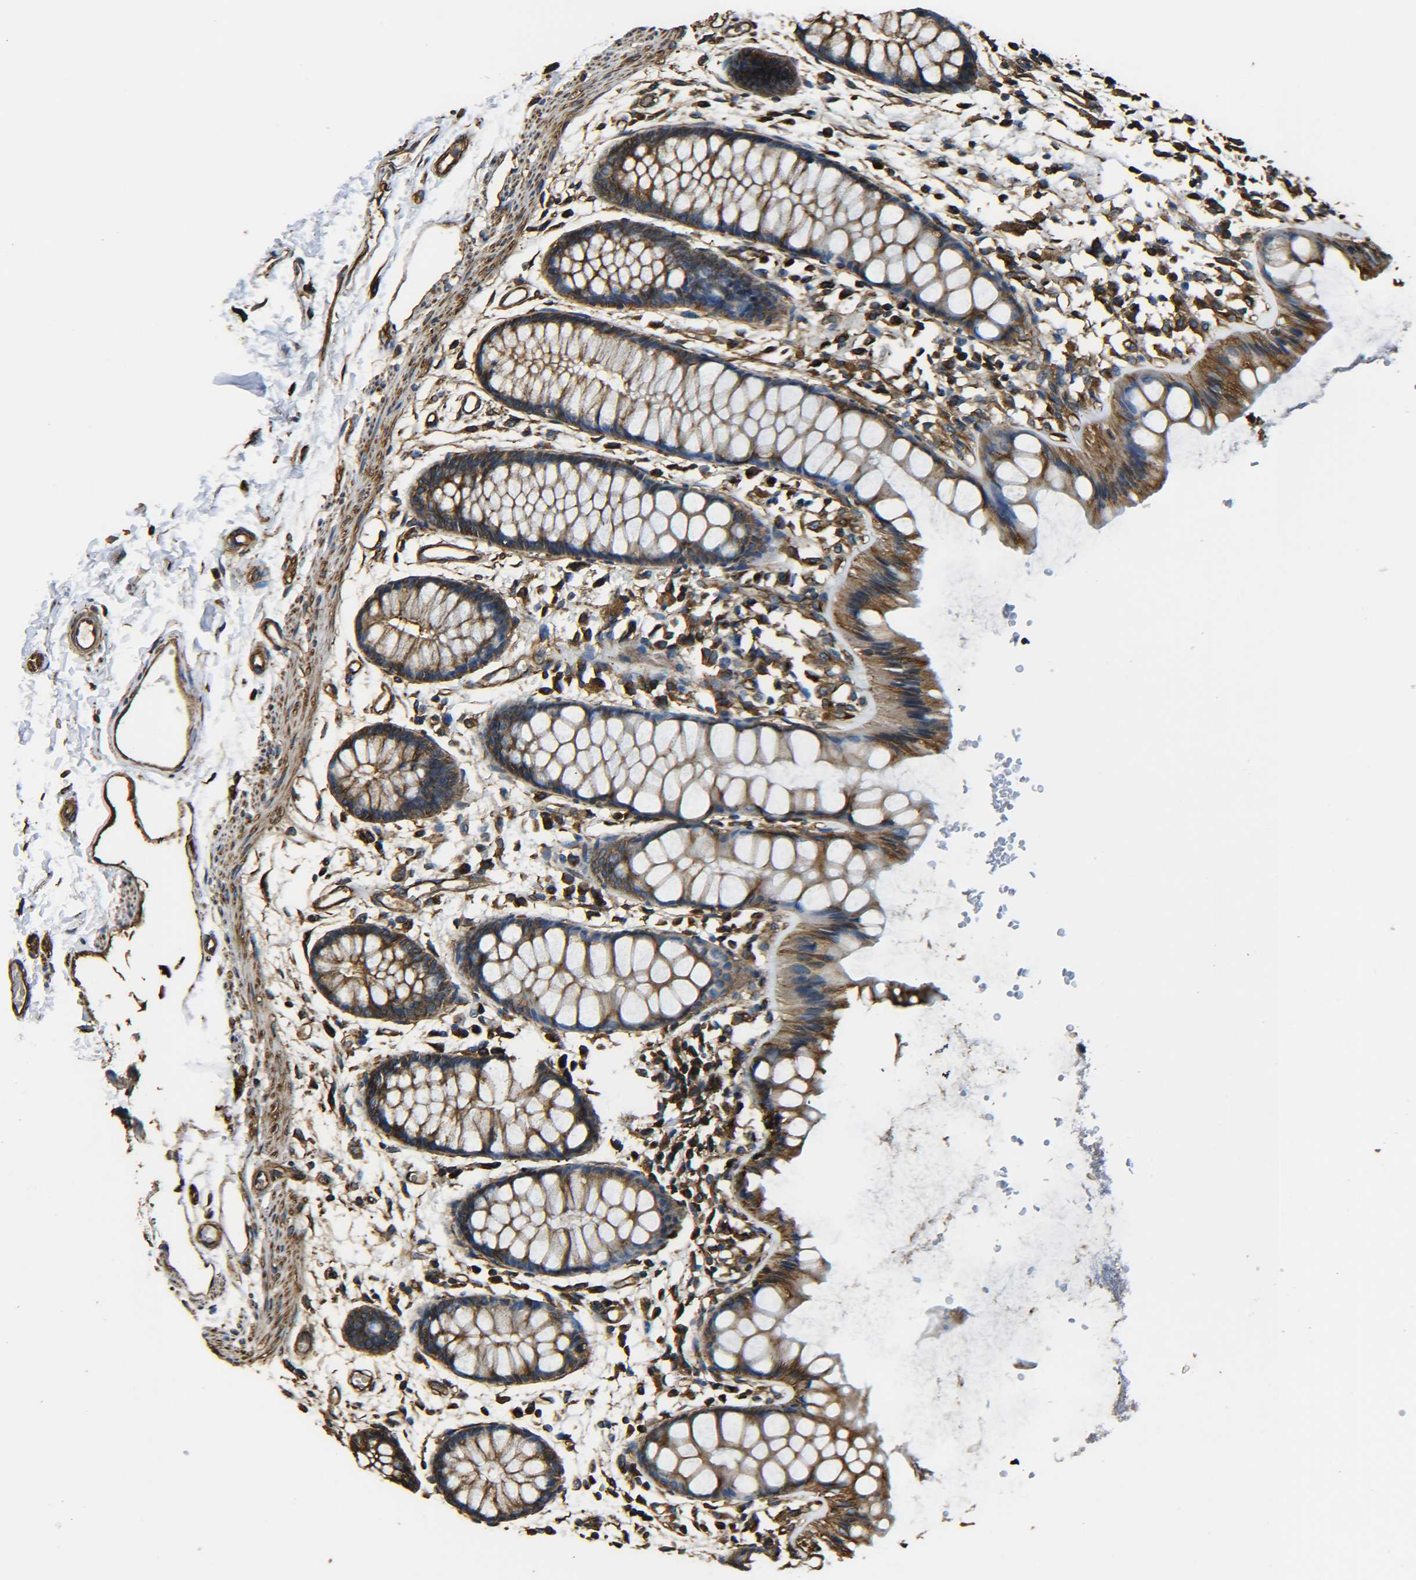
{"staining": {"intensity": "moderate", "quantity": ">75%", "location": "cytoplasmic/membranous"}, "tissue": "rectum", "cell_type": "Glandular cells", "image_type": "normal", "snomed": [{"axis": "morphology", "description": "Normal tissue, NOS"}, {"axis": "topography", "description": "Rectum"}], "caption": "The micrograph exhibits immunohistochemical staining of unremarkable rectum. There is moderate cytoplasmic/membranous positivity is appreciated in about >75% of glandular cells.", "gene": "TUBB", "patient": {"sex": "female", "age": 66}}